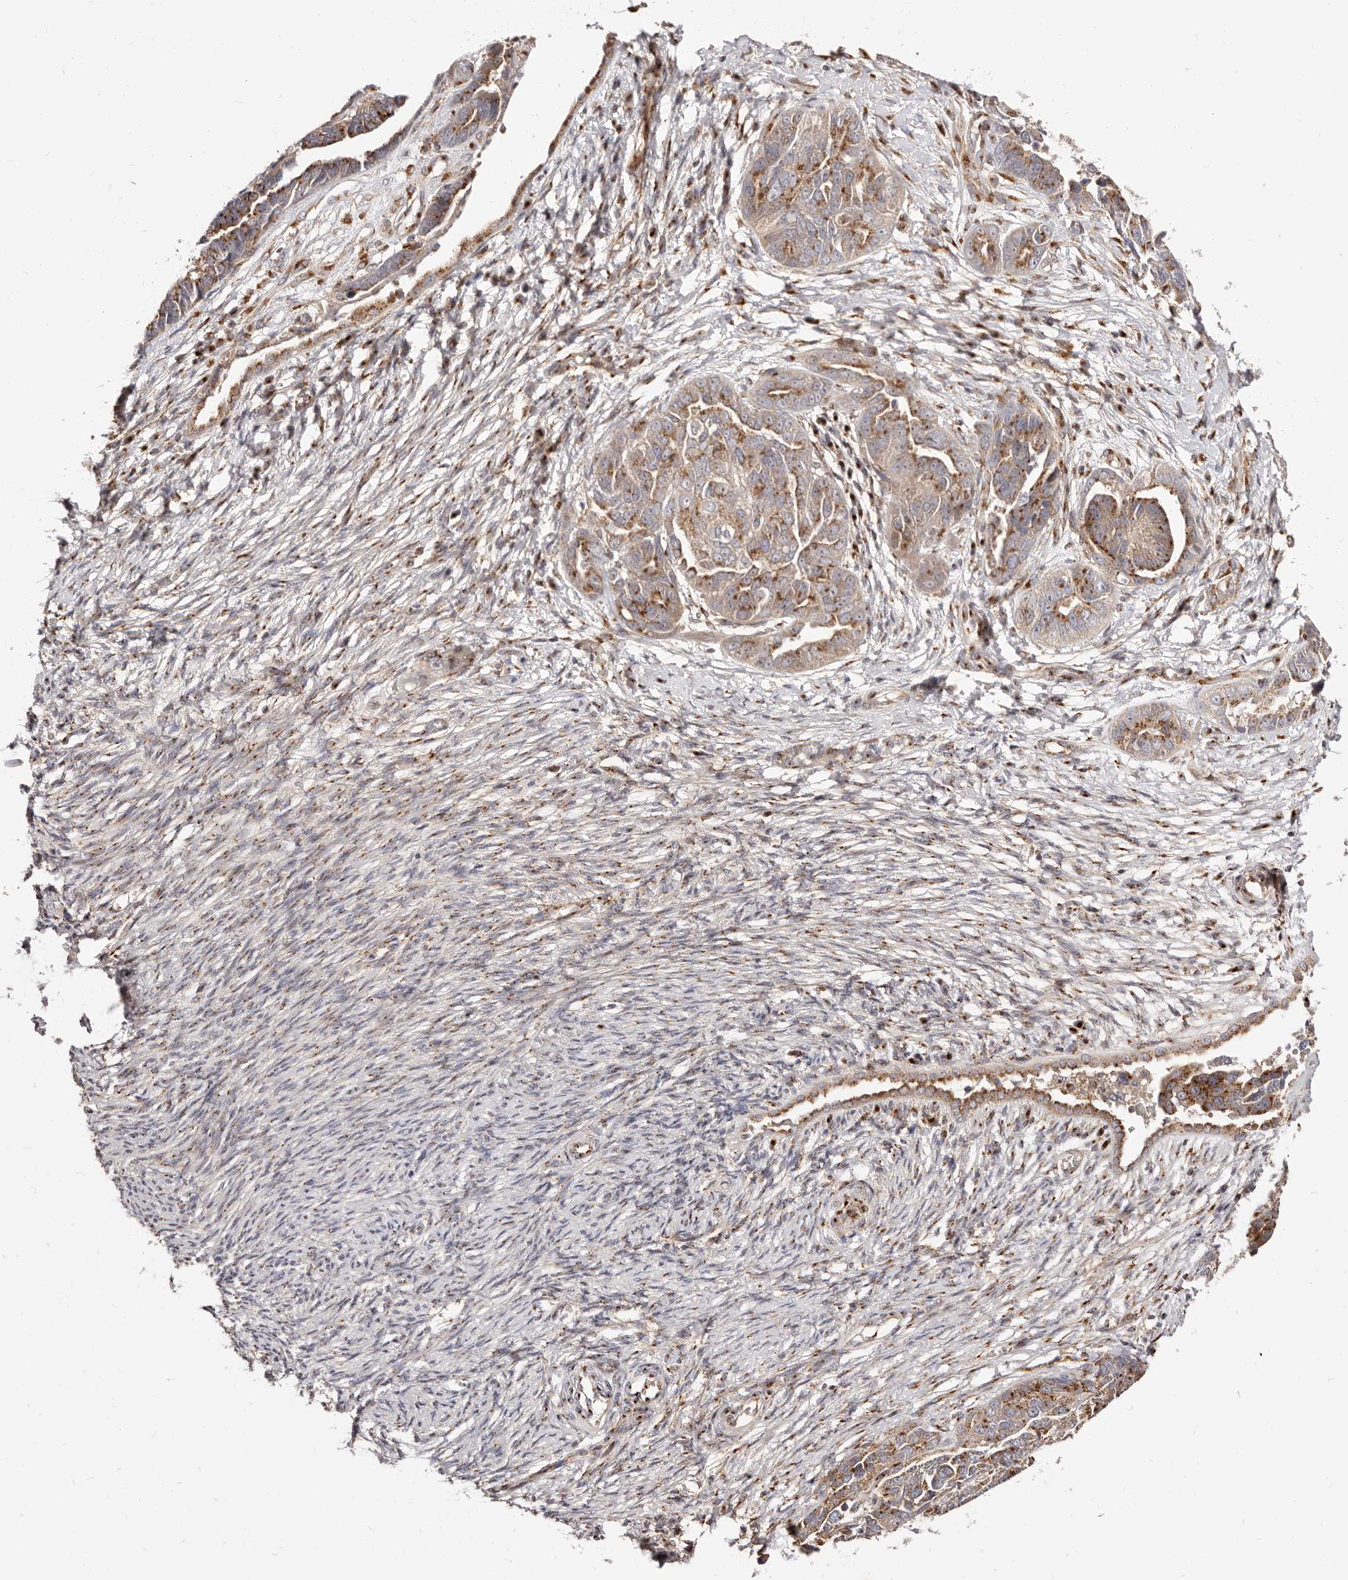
{"staining": {"intensity": "moderate", "quantity": ">75%", "location": "cytoplasmic/membranous"}, "tissue": "ovarian cancer", "cell_type": "Tumor cells", "image_type": "cancer", "snomed": [{"axis": "morphology", "description": "Cystadenocarcinoma, serous, NOS"}, {"axis": "topography", "description": "Ovary"}], "caption": "Immunohistochemistry (IHC) staining of ovarian cancer (serous cystadenocarcinoma), which shows medium levels of moderate cytoplasmic/membranous expression in about >75% of tumor cells indicating moderate cytoplasmic/membranous protein positivity. The staining was performed using DAB (3,3'-diaminobenzidine) (brown) for protein detection and nuclei were counterstained in hematoxylin (blue).", "gene": "MAPK6", "patient": {"sex": "female", "age": 44}}